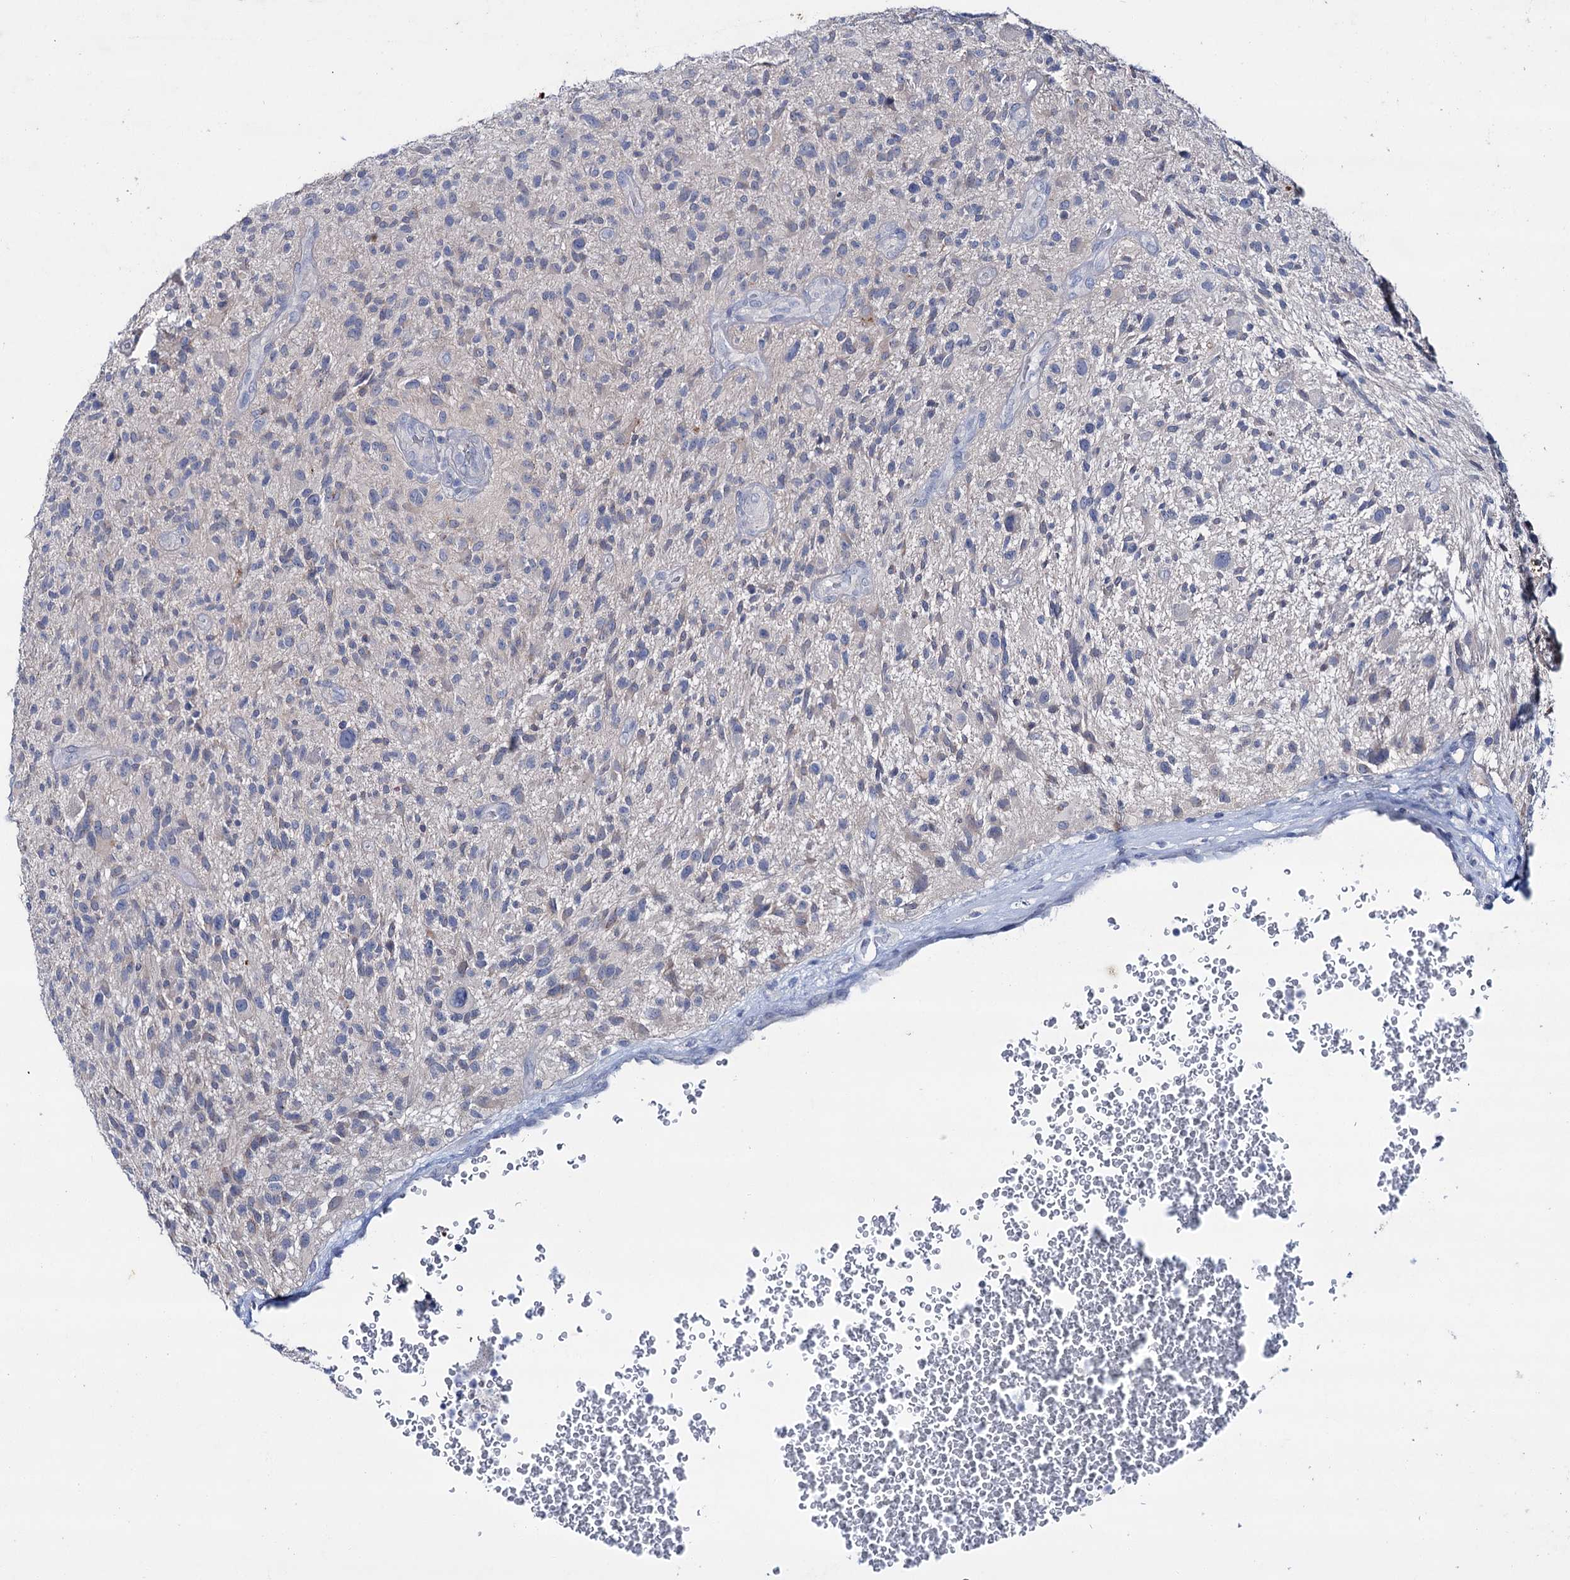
{"staining": {"intensity": "negative", "quantity": "none", "location": "none"}, "tissue": "glioma", "cell_type": "Tumor cells", "image_type": "cancer", "snomed": [{"axis": "morphology", "description": "Glioma, malignant, High grade"}, {"axis": "topography", "description": "Brain"}], "caption": "High magnification brightfield microscopy of malignant high-grade glioma stained with DAB (brown) and counterstained with hematoxylin (blue): tumor cells show no significant expression.", "gene": "LYZL4", "patient": {"sex": "male", "age": 47}}